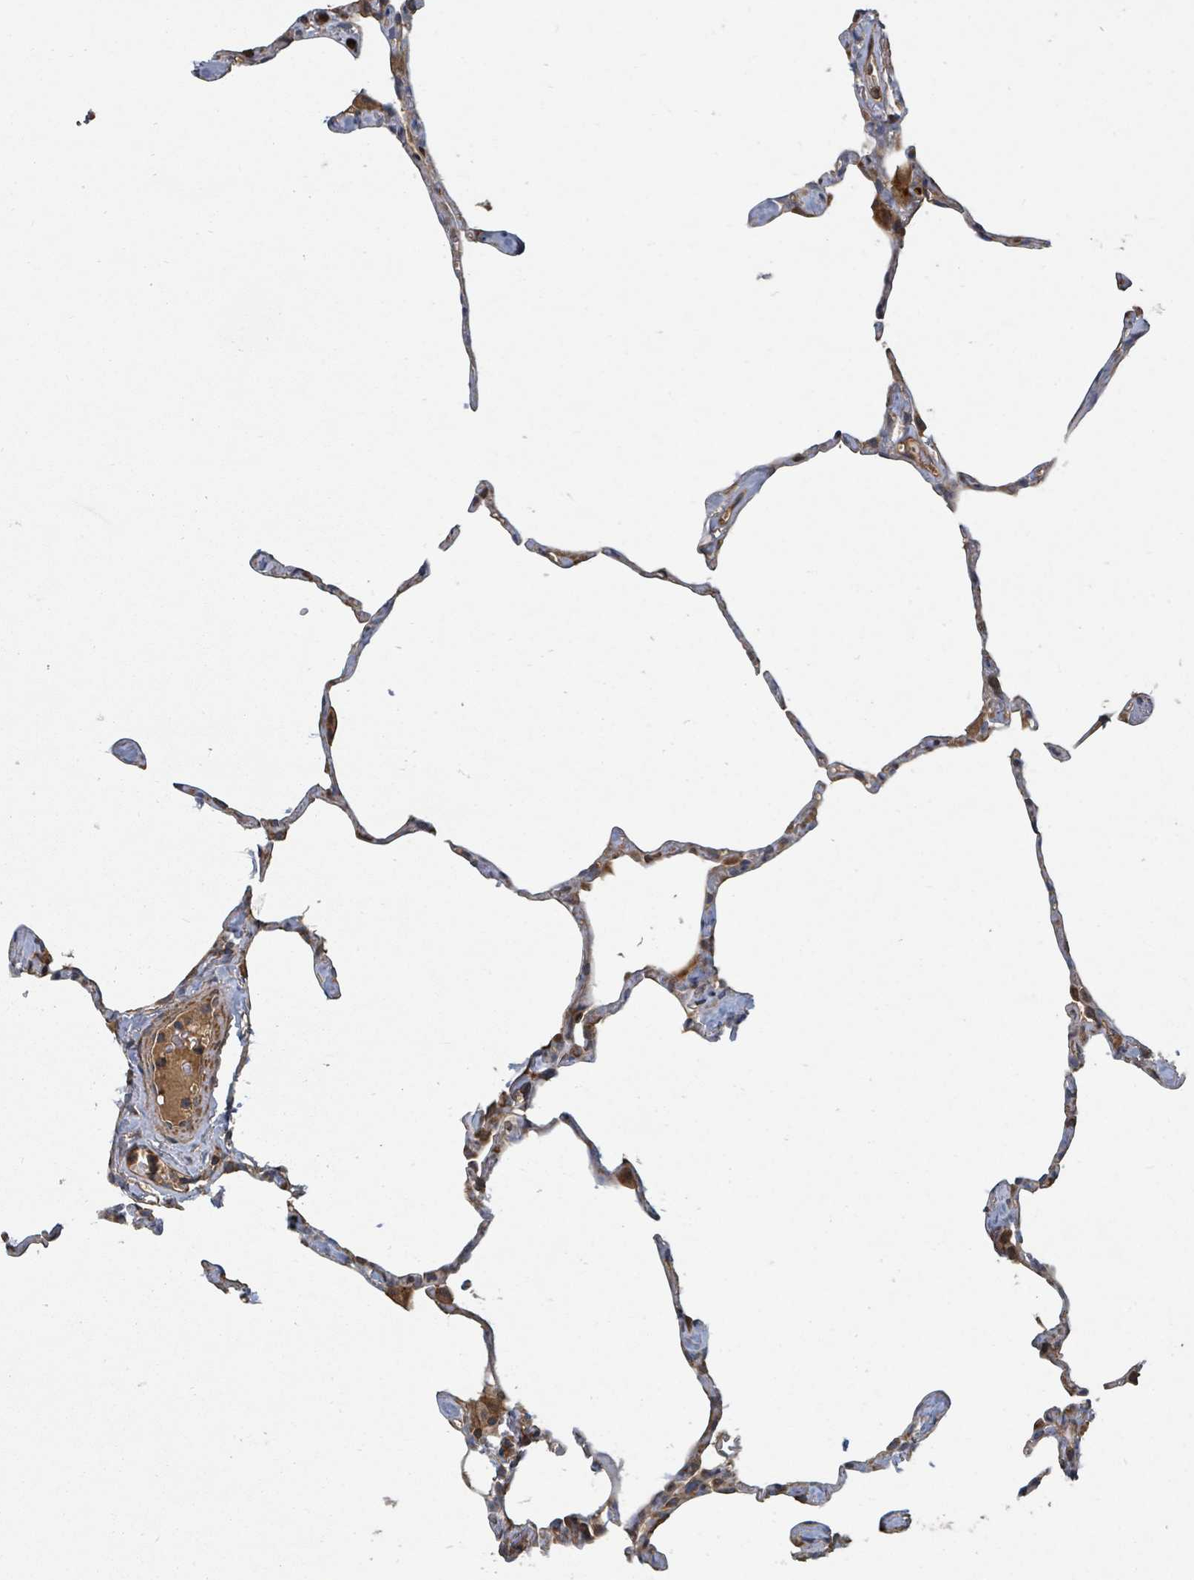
{"staining": {"intensity": "moderate", "quantity": "25%-75%", "location": "cytoplasmic/membranous"}, "tissue": "lung", "cell_type": "Alveolar cells", "image_type": "normal", "snomed": [{"axis": "morphology", "description": "Normal tissue, NOS"}, {"axis": "topography", "description": "Lung"}], "caption": "A micrograph showing moderate cytoplasmic/membranous staining in approximately 25%-75% of alveolar cells in unremarkable lung, as visualized by brown immunohistochemical staining.", "gene": "DPM1", "patient": {"sex": "male", "age": 65}}